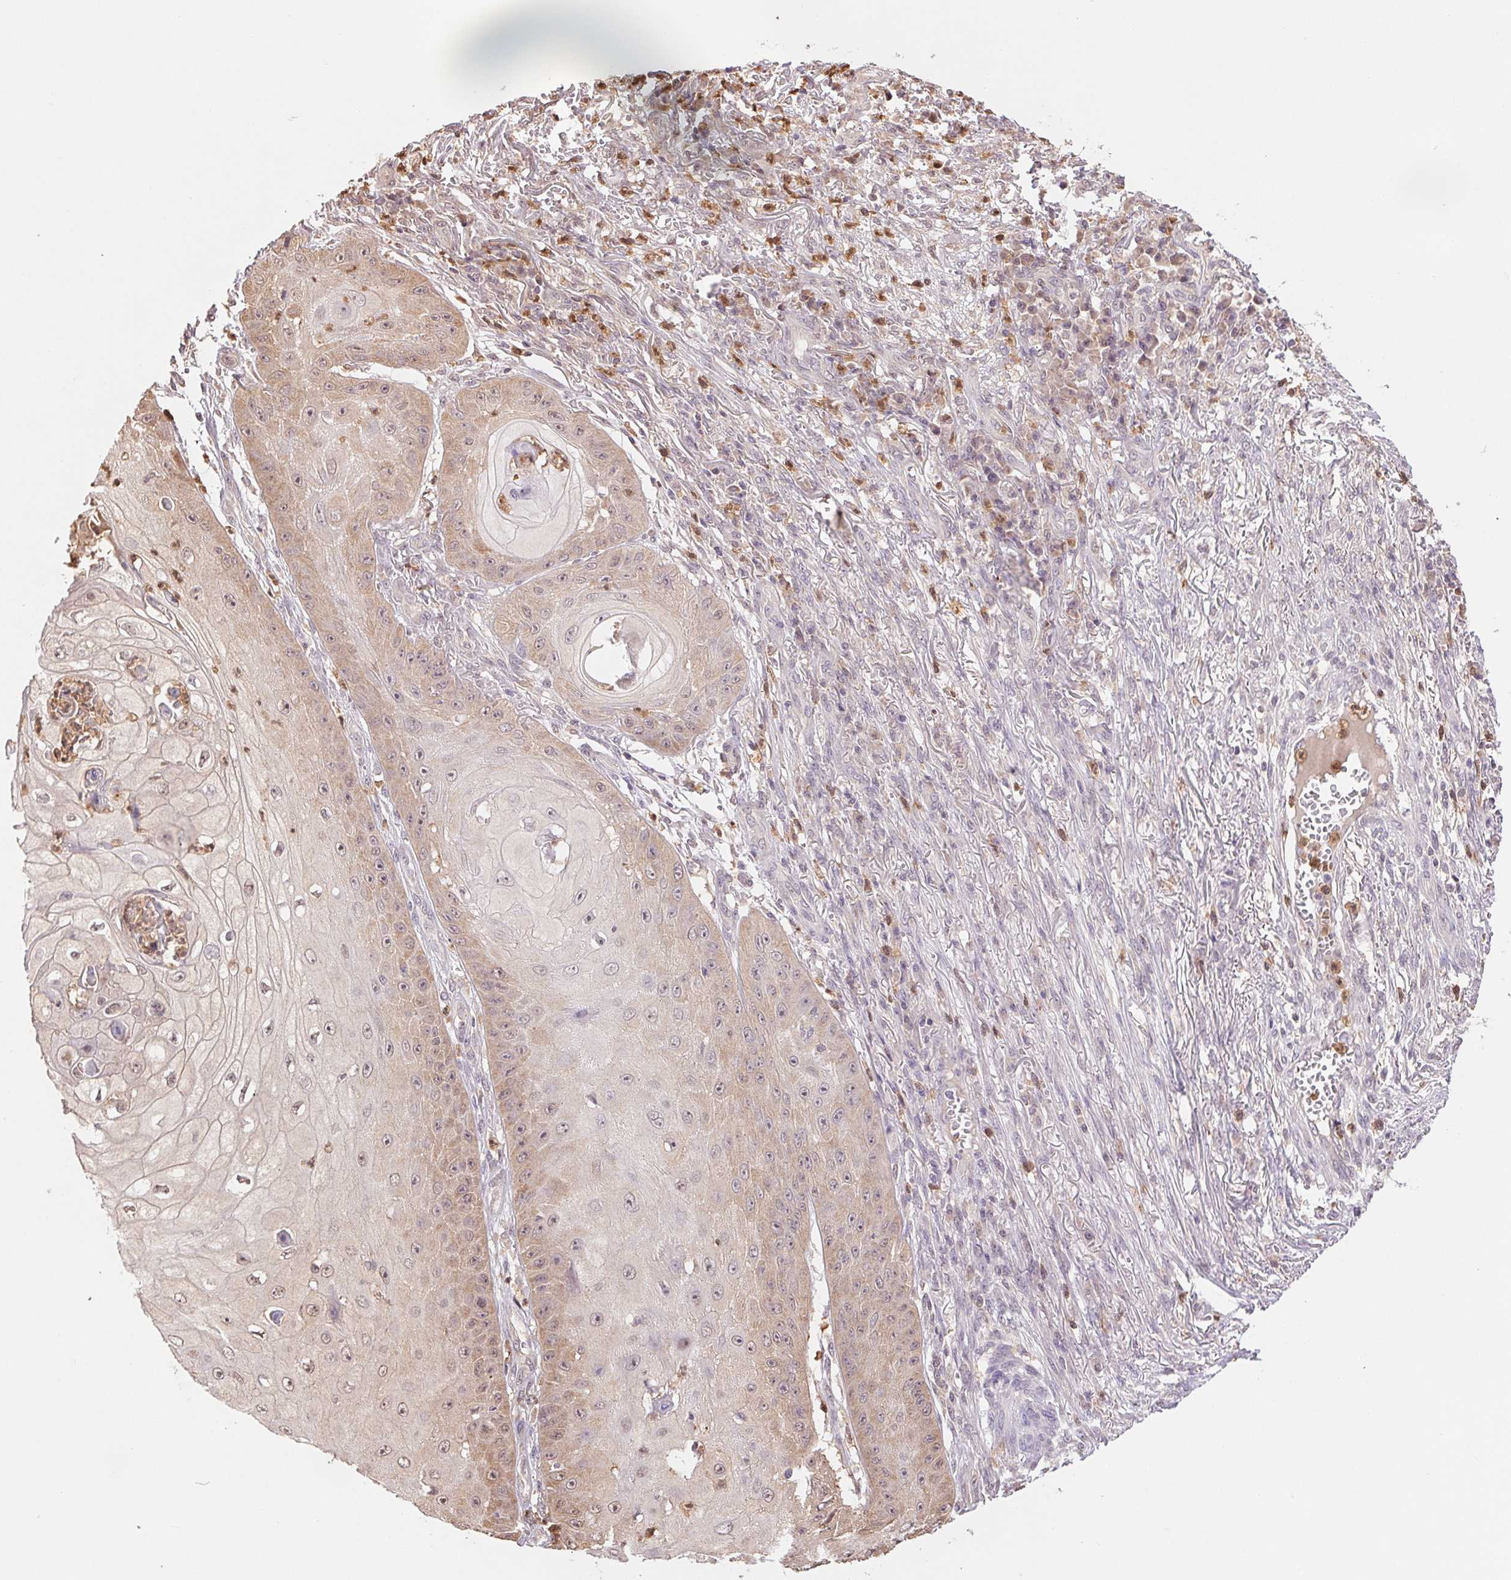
{"staining": {"intensity": "weak", "quantity": "25%-75%", "location": "cytoplasmic/membranous,nuclear"}, "tissue": "skin cancer", "cell_type": "Tumor cells", "image_type": "cancer", "snomed": [{"axis": "morphology", "description": "Squamous cell carcinoma, NOS"}, {"axis": "topography", "description": "Skin"}], "caption": "Immunohistochemical staining of skin cancer demonstrates low levels of weak cytoplasmic/membranous and nuclear staining in about 25%-75% of tumor cells.", "gene": "CDC123", "patient": {"sex": "male", "age": 70}}